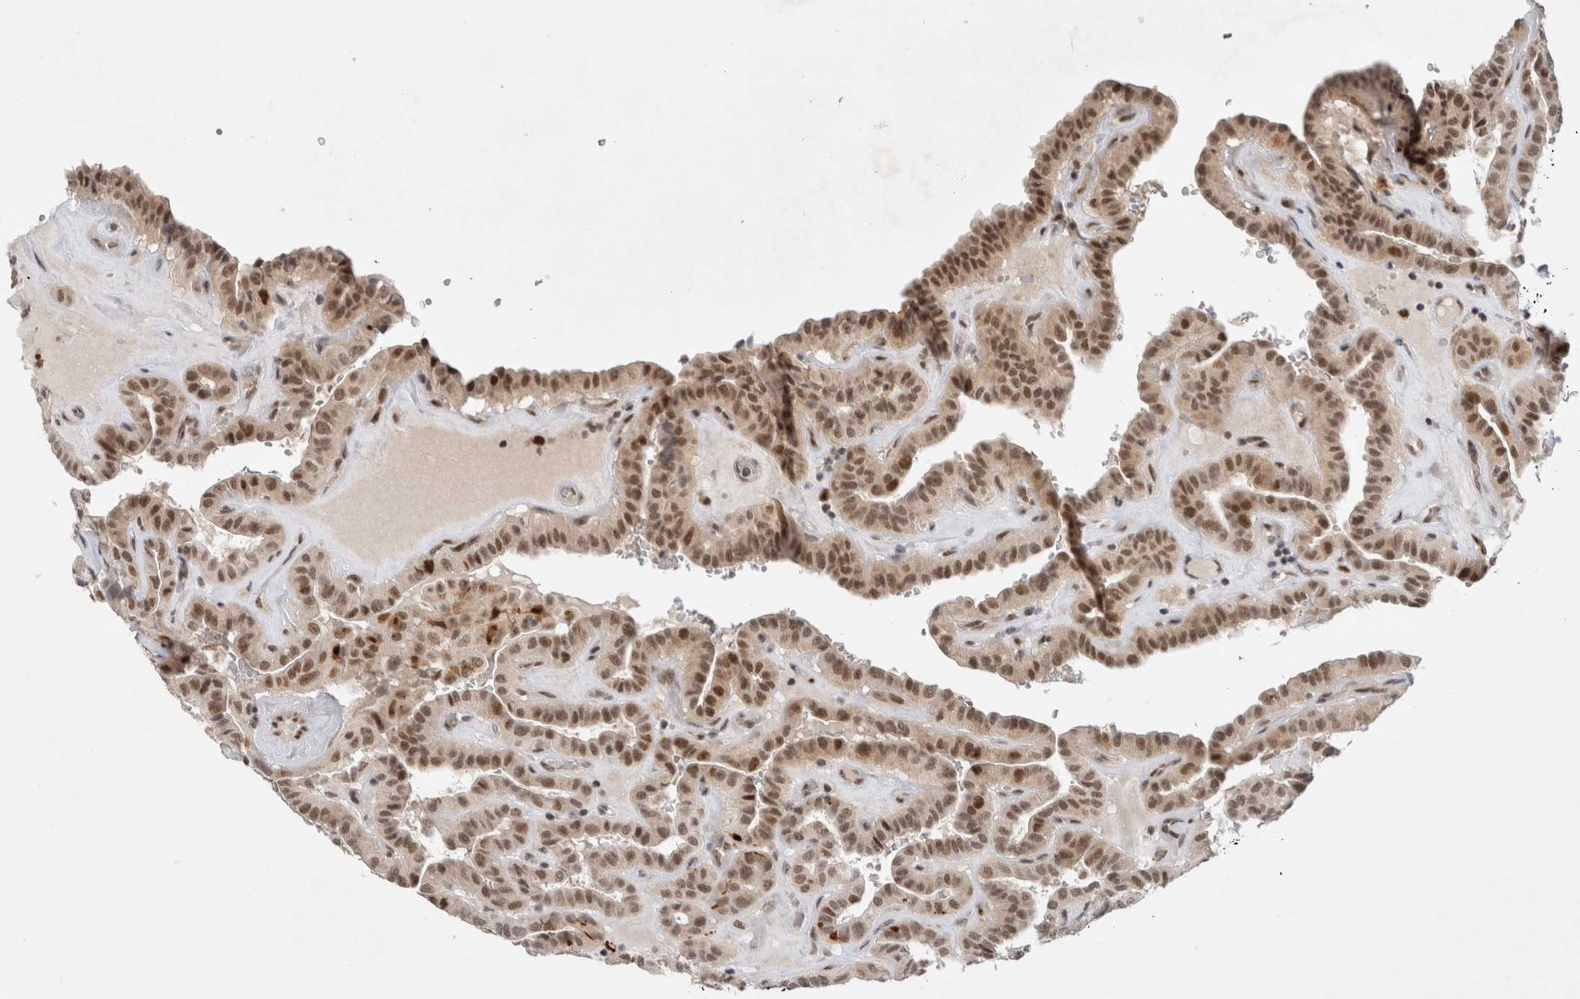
{"staining": {"intensity": "strong", "quantity": ">75%", "location": "nuclear"}, "tissue": "thyroid cancer", "cell_type": "Tumor cells", "image_type": "cancer", "snomed": [{"axis": "morphology", "description": "Papillary adenocarcinoma, NOS"}, {"axis": "topography", "description": "Thyroid gland"}], "caption": "Protein staining of papillary adenocarcinoma (thyroid) tissue displays strong nuclear positivity in about >75% of tumor cells.", "gene": "HESX1", "patient": {"sex": "male", "age": 77}}